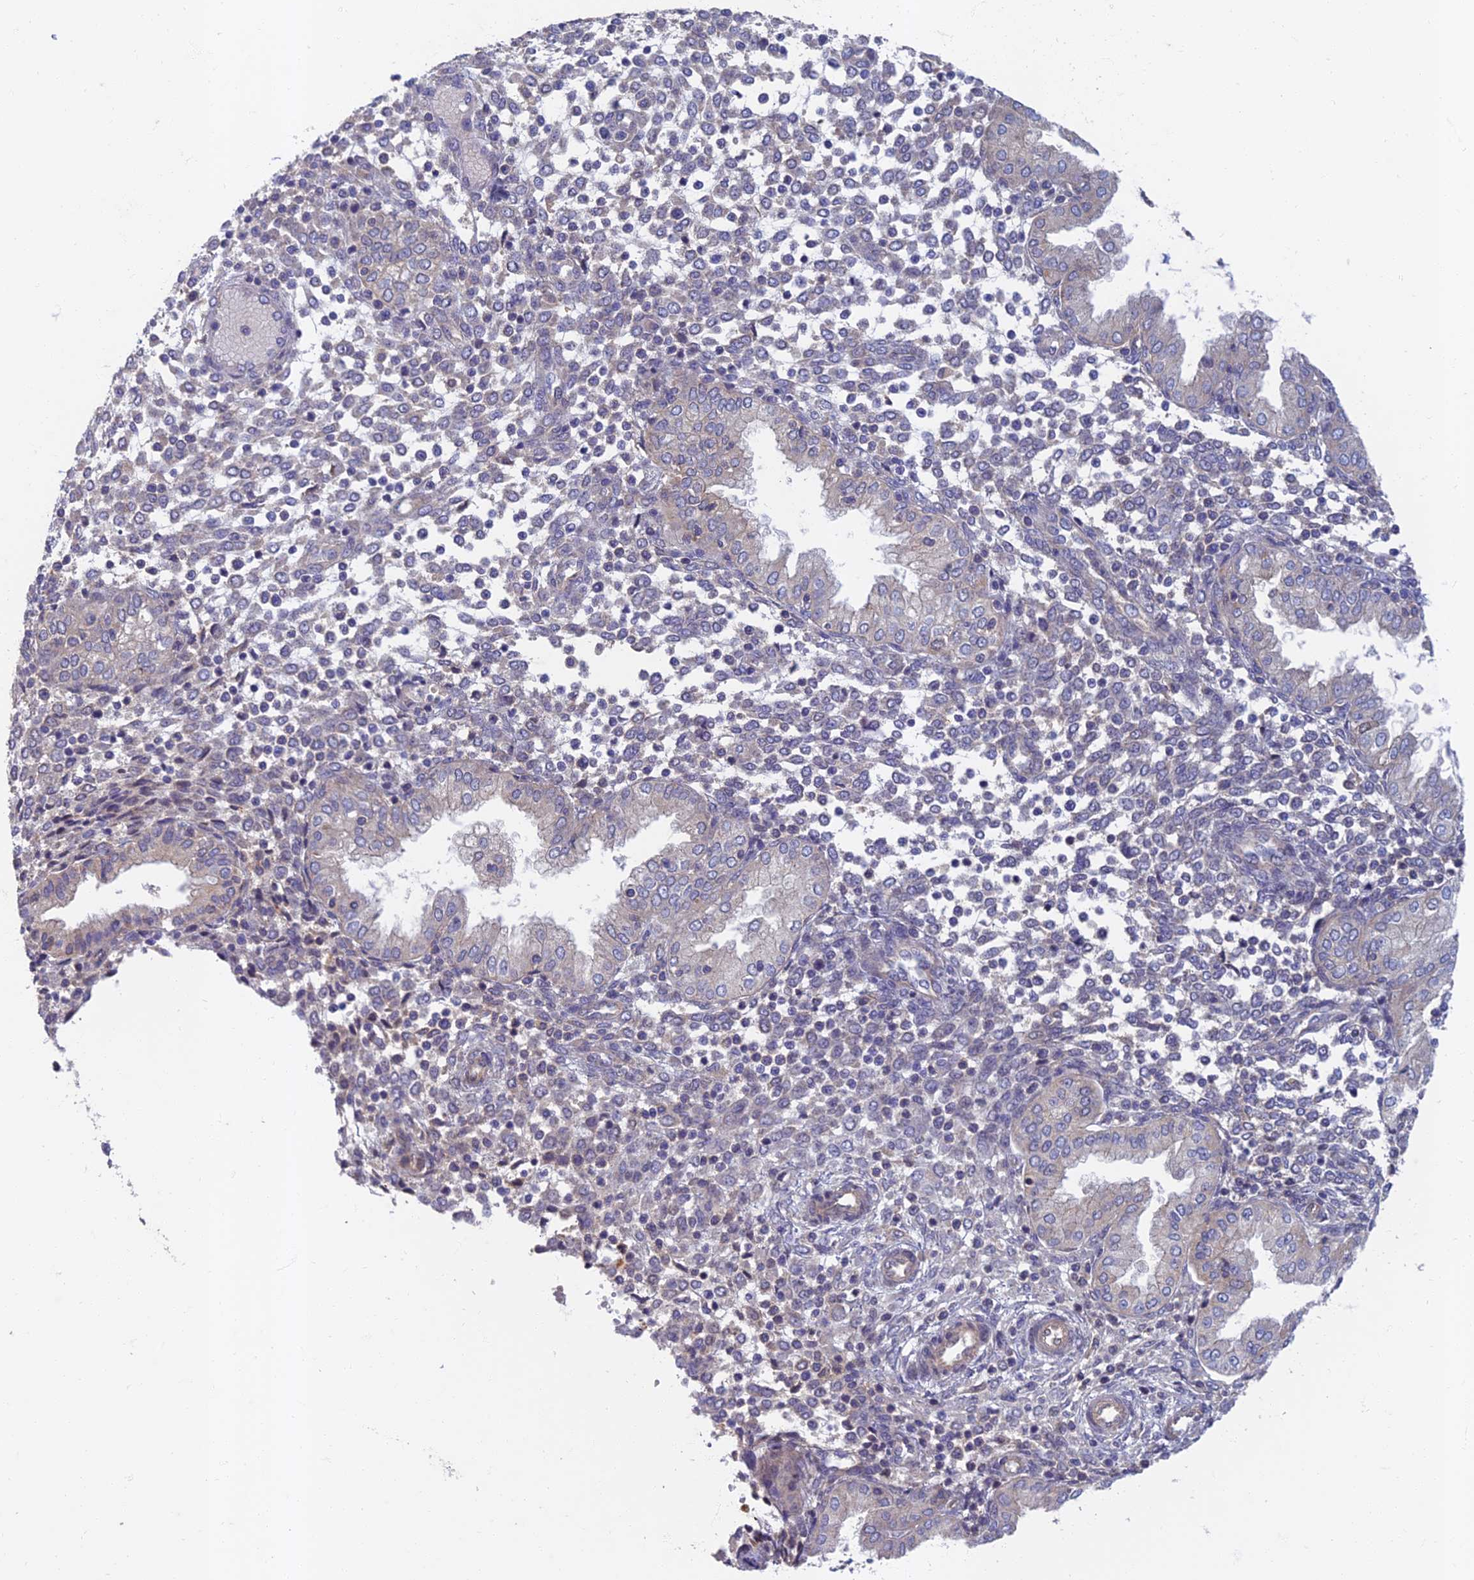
{"staining": {"intensity": "negative", "quantity": "none", "location": "none"}, "tissue": "endometrium", "cell_type": "Cells in endometrial stroma", "image_type": "normal", "snomed": [{"axis": "morphology", "description": "Normal tissue, NOS"}, {"axis": "topography", "description": "Endometrium"}], "caption": "Protein analysis of unremarkable endometrium demonstrates no significant positivity in cells in endometrial stroma.", "gene": "SOGA1", "patient": {"sex": "female", "age": 53}}